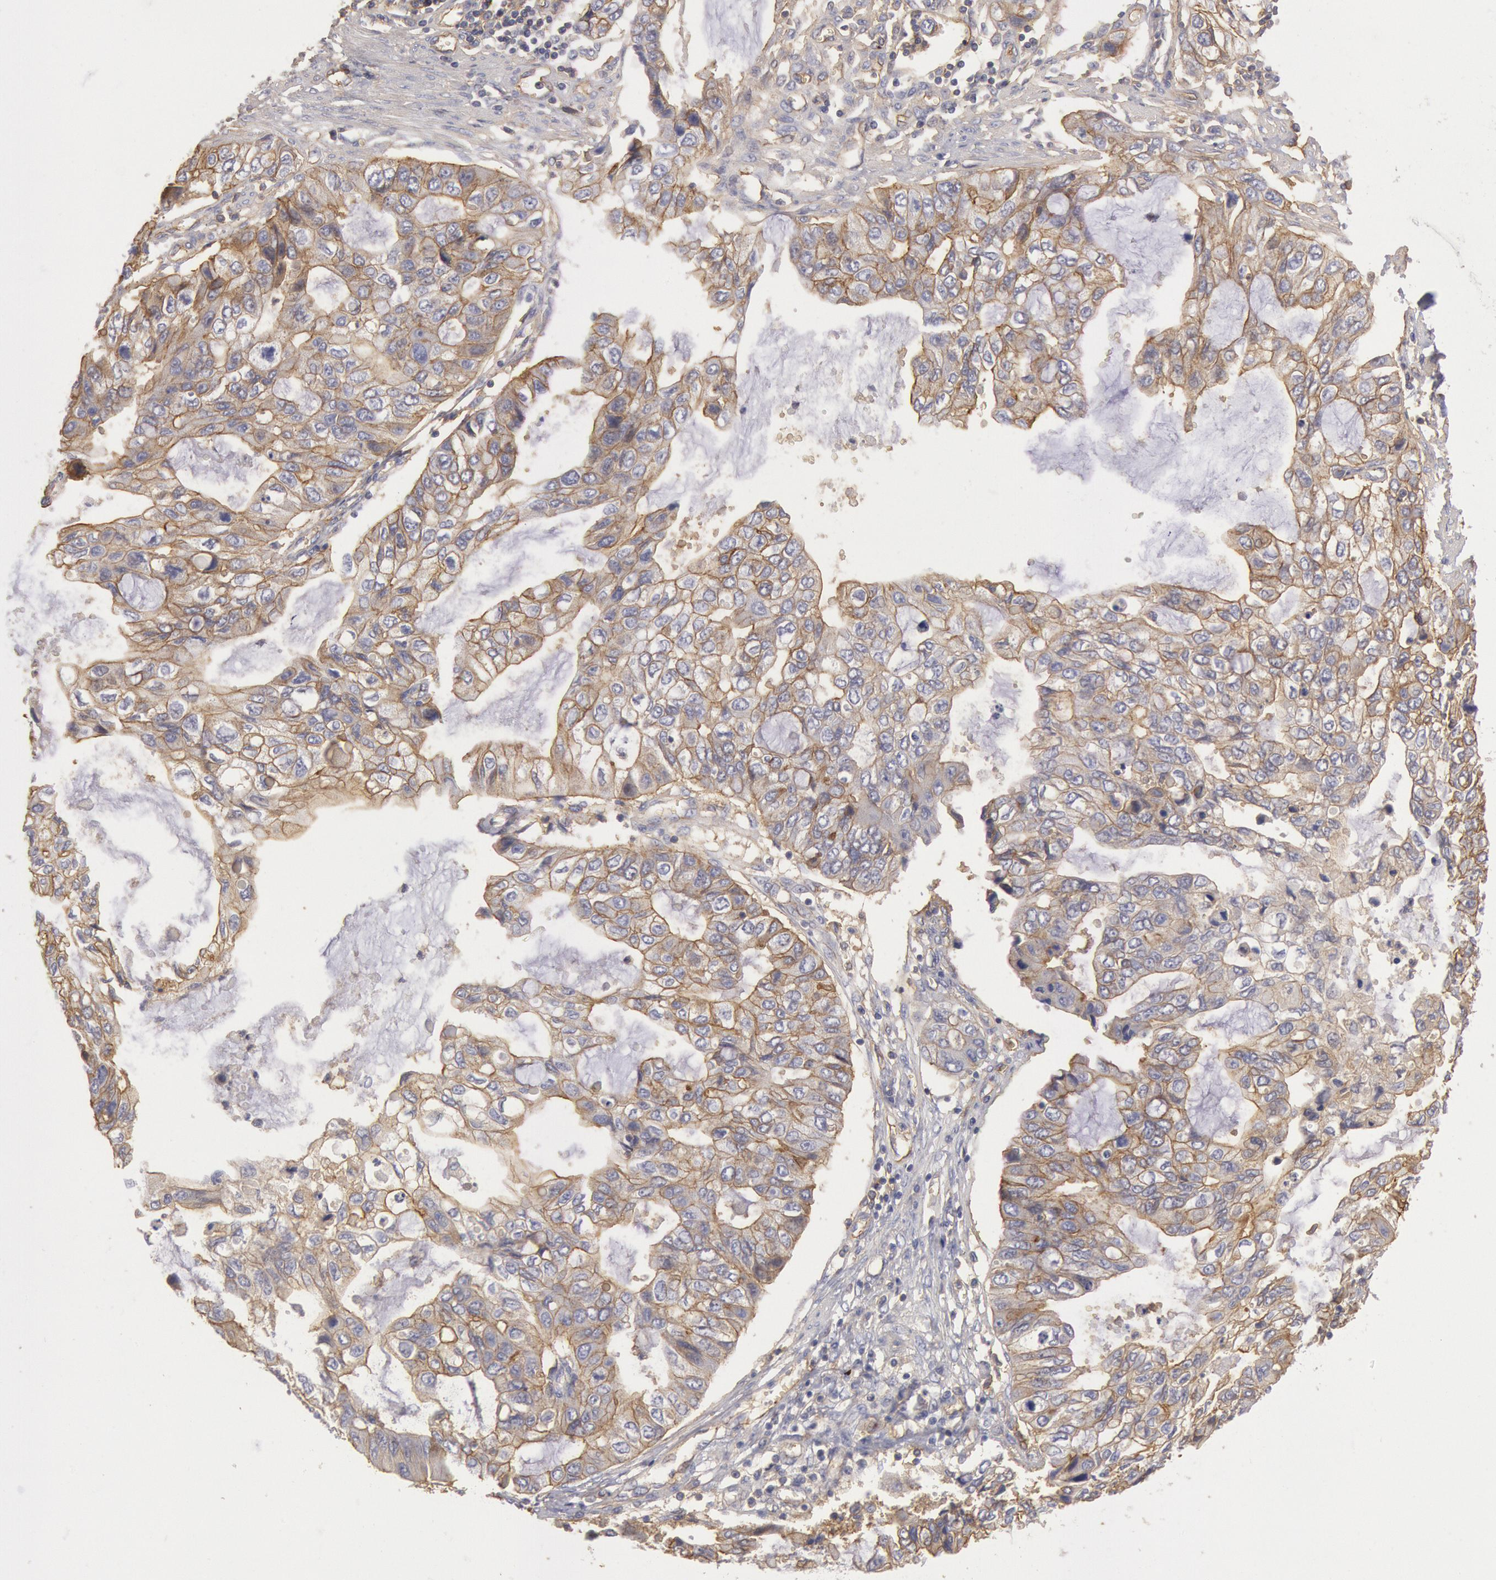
{"staining": {"intensity": "moderate", "quantity": ">75%", "location": "cytoplasmic/membranous"}, "tissue": "stomach cancer", "cell_type": "Tumor cells", "image_type": "cancer", "snomed": [{"axis": "morphology", "description": "Adenocarcinoma, NOS"}, {"axis": "topography", "description": "Stomach, upper"}], "caption": "A high-resolution micrograph shows immunohistochemistry staining of stomach cancer (adenocarcinoma), which shows moderate cytoplasmic/membranous positivity in about >75% of tumor cells.", "gene": "SNAP23", "patient": {"sex": "female", "age": 52}}